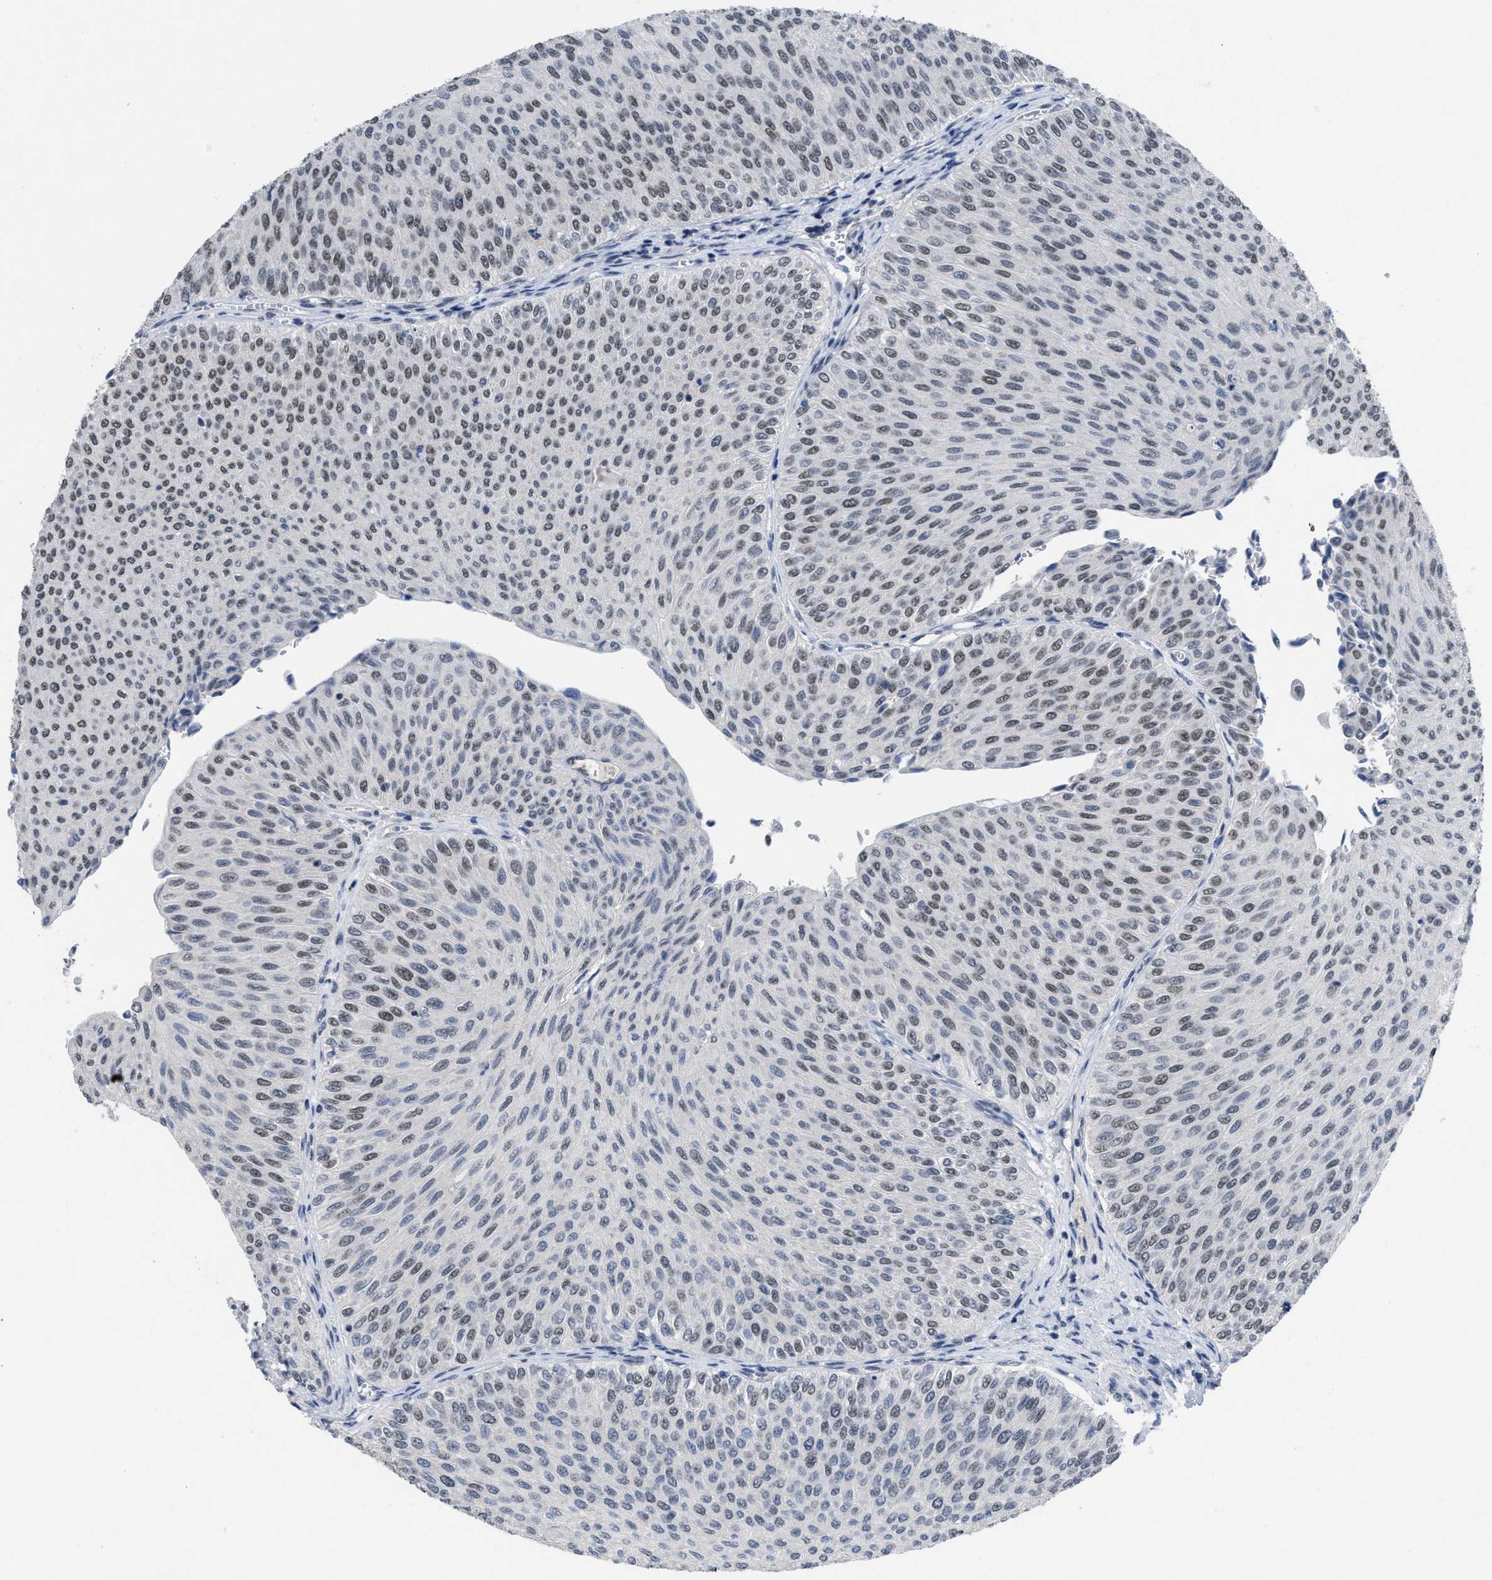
{"staining": {"intensity": "weak", "quantity": "25%-75%", "location": "nuclear"}, "tissue": "urothelial cancer", "cell_type": "Tumor cells", "image_type": "cancer", "snomed": [{"axis": "morphology", "description": "Urothelial carcinoma, Low grade"}, {"axis": "topography", "description": "Urinary bladder"}], "caption": "This is a photomicrograph of immunohistochemistry staining of low-grade urothelial carcinoma, which shows weak staining in the nuclear of tumor cells.", "gene": "GGNBP2", "patient": {"sex": "male", "age": 78}}